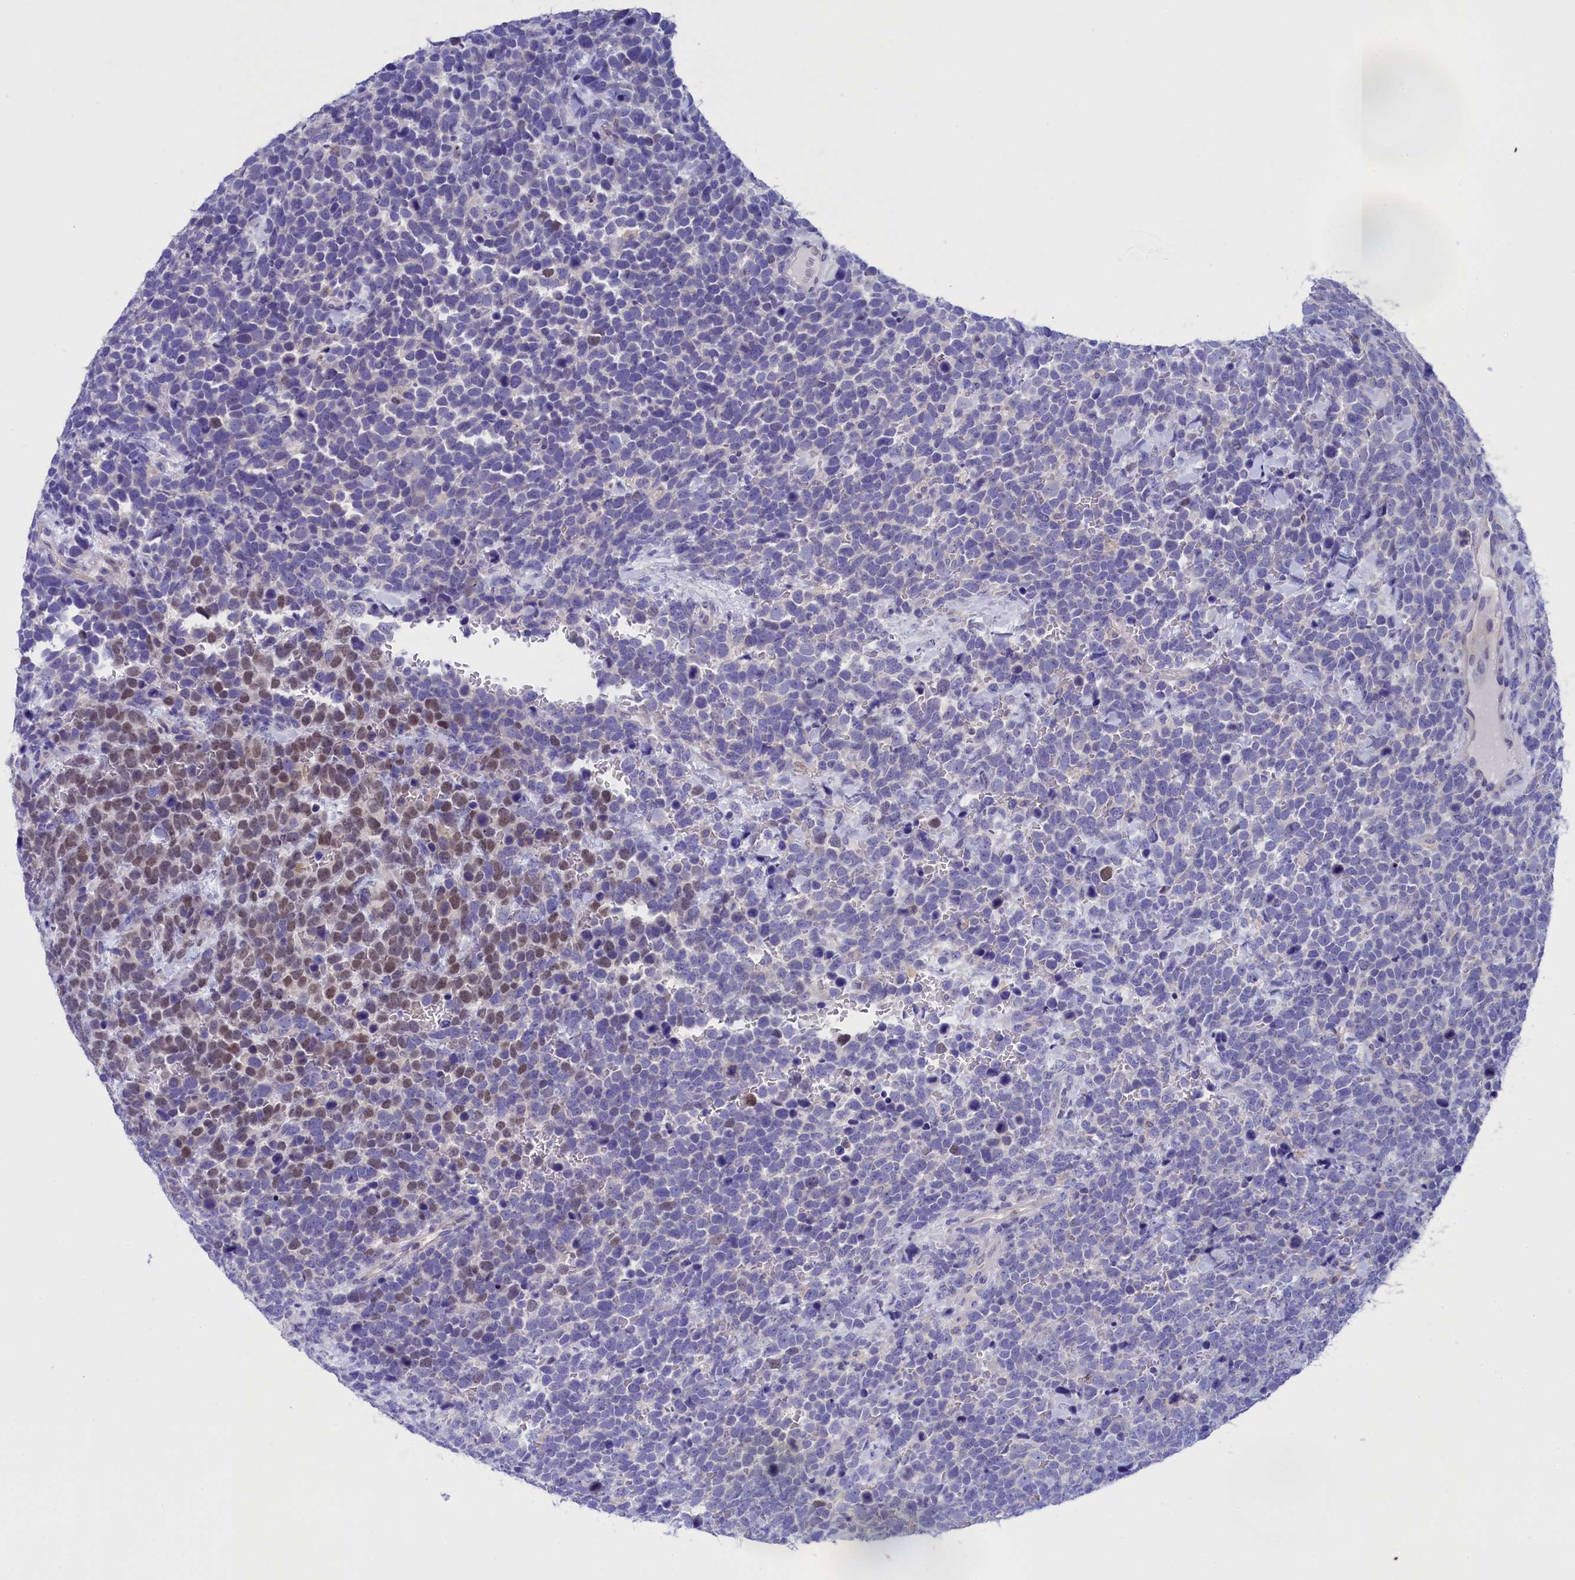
{"staining": {"intensity": "moderate", "quantity": "<25%", "location": "nuclear"}, "tissue": "urothelial cancer", "cell_type": "Tumor cells", "image_type": "cancer", "snomed": [{"axis": "morphology", "description": "Urothelial carcinoma, High grade"}, {"axis": "topography", "description": "Urinary bladder"}], "caption": "Urothelial cancer stained with immunohistochemistry (IHC) shows moderate nuclear positivity in approximately <25% of tumor cells.", "gene": "VPS35L", "patient": {"sex": "female", "age": 82}}